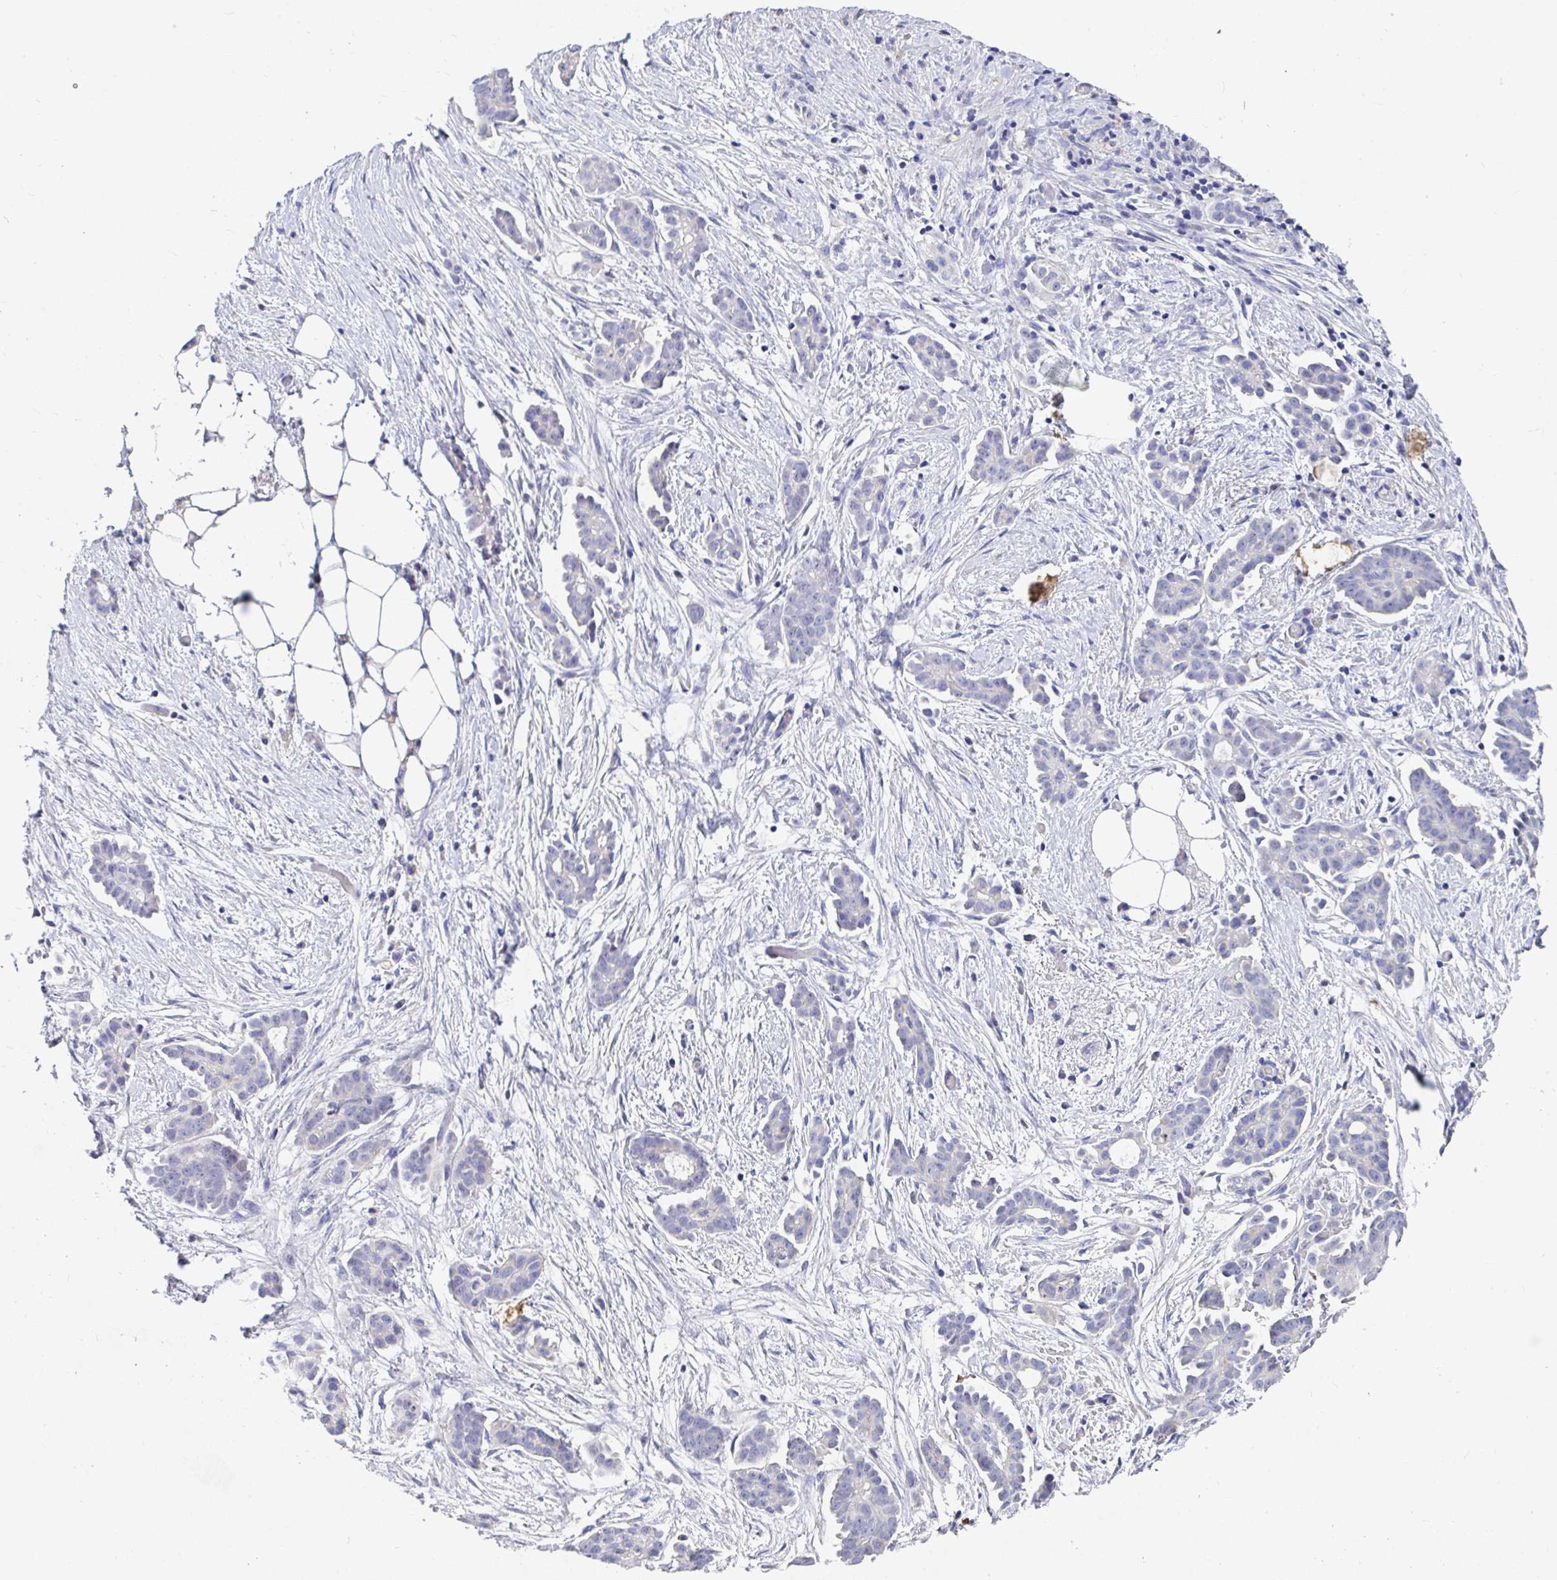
{"staining": {"intensity": "negative", "quantity": "none", "location": "none"}, "tissue": "ovarian cancer", "cell_type": "Tumor cells", "image_type": "cancer", "snomed": [{"axis": "morphology", "description": "Cystadenocarcinoma, serous, NOS"}, {"axis": "topography", "description": "Ovary"}], "caption": "Immunohistochemistry (IHC) of human serous cystadenocarcinoma (ovarian) displays no staining in tumor cells. Nuclei are stained in blue.", "gene": "ZNF561", "patient": {"sex": "female", "age": 50}}